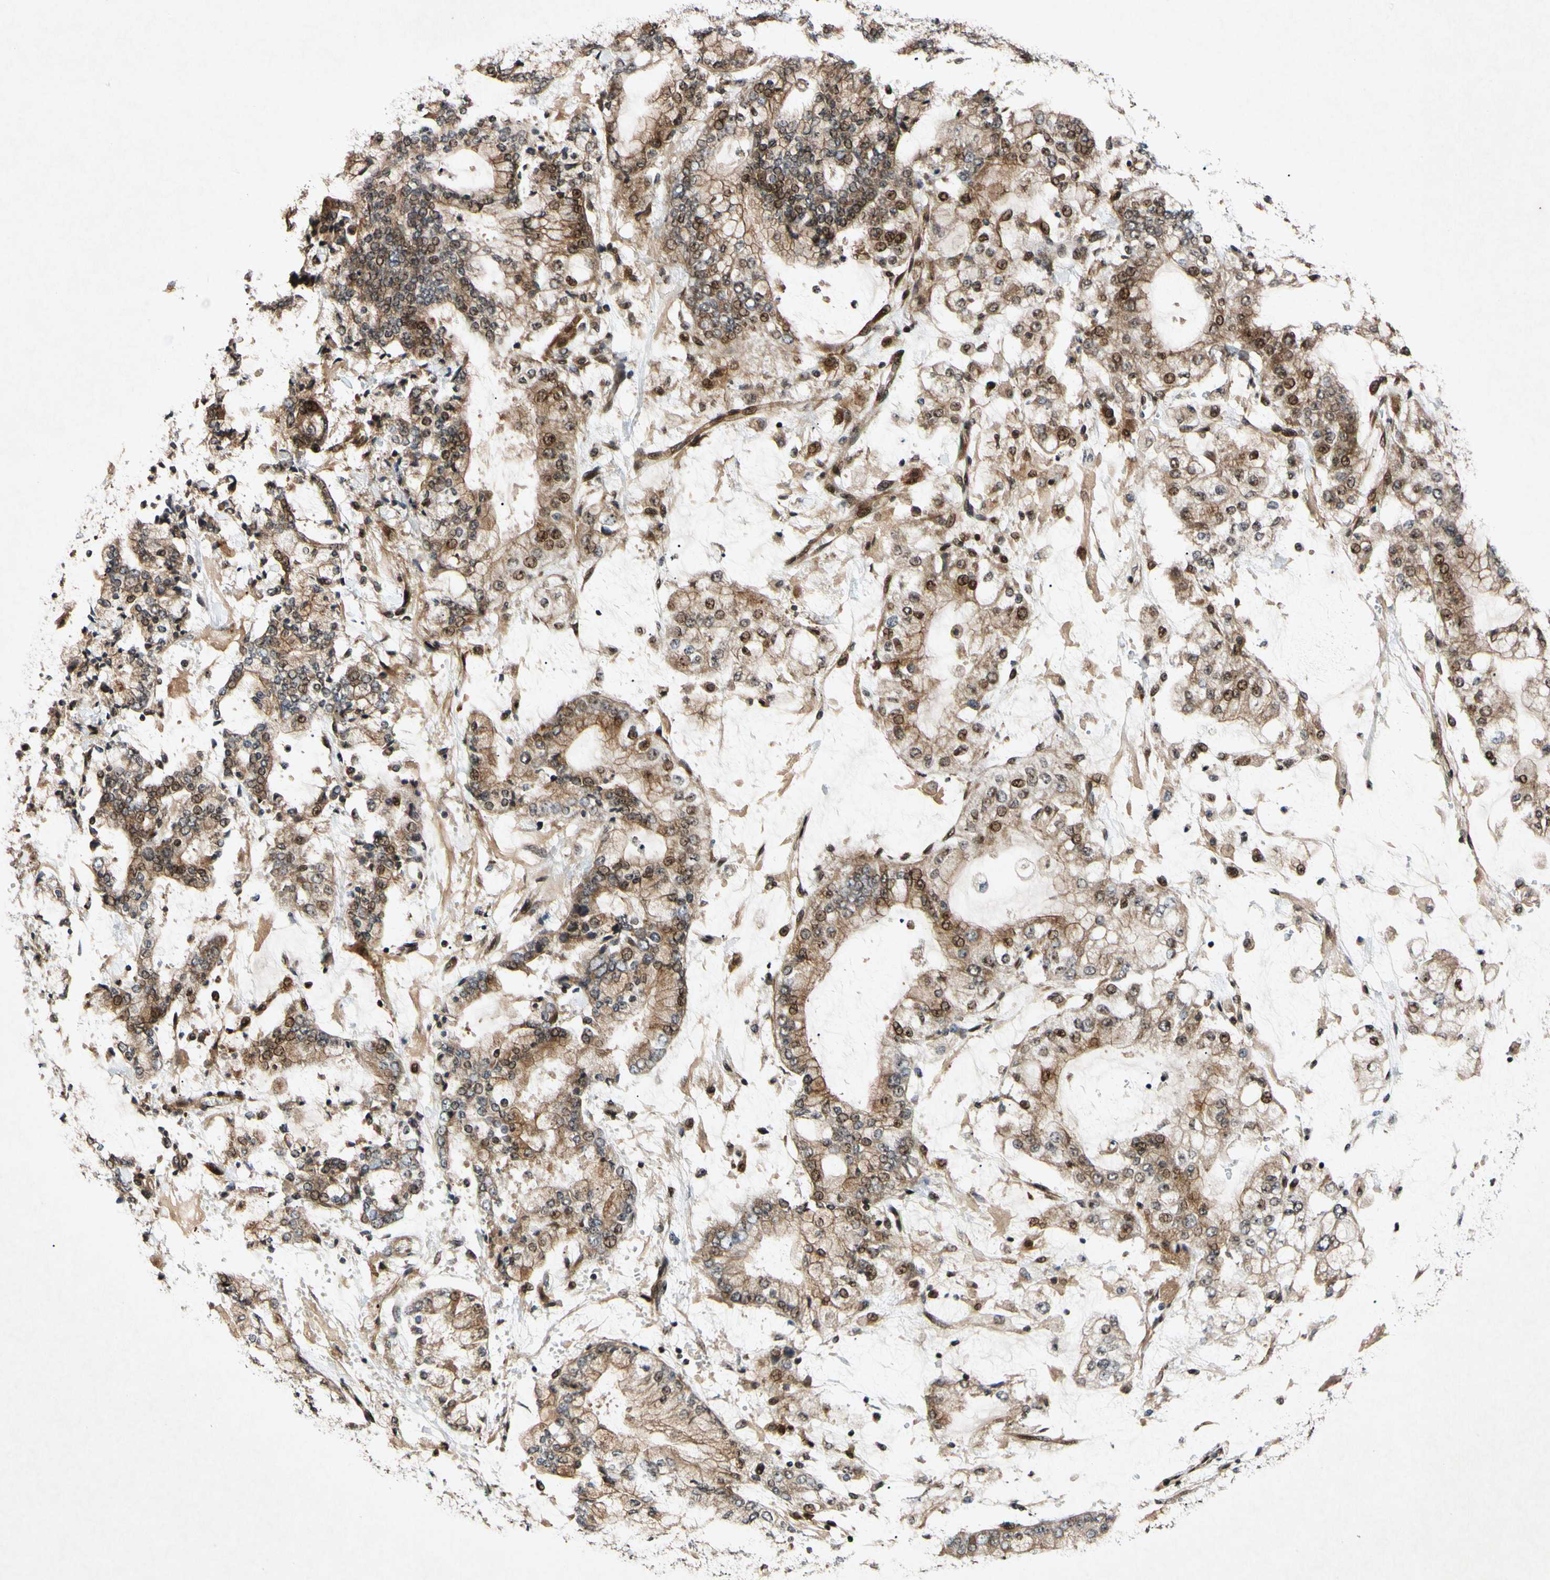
{"staining": {"intensity": "moderate", "quantity": ">75%", "location": "cytoplasmic/membranous,nuclear"}, "tissue": "stomach cancer", "cell_type": "Tumor cells", "image_type": "cancer", "snomed": [{"axis": "morphology", "description": "Adenocarcinoma, NOS"}, {"axis": "topography", "description": "Stomach"}], "caption": "Adenocarcinoma (stomach) was stained to show a protein in brown. There is medium levels of moderate cytoplasmic/membranous and nuclear expression in about >75% of tumor cells. (IHC, brightfield microscopy, high magnification).", "gene": "CSNK1E", "patient": {"sex": "male", "age": 76}}